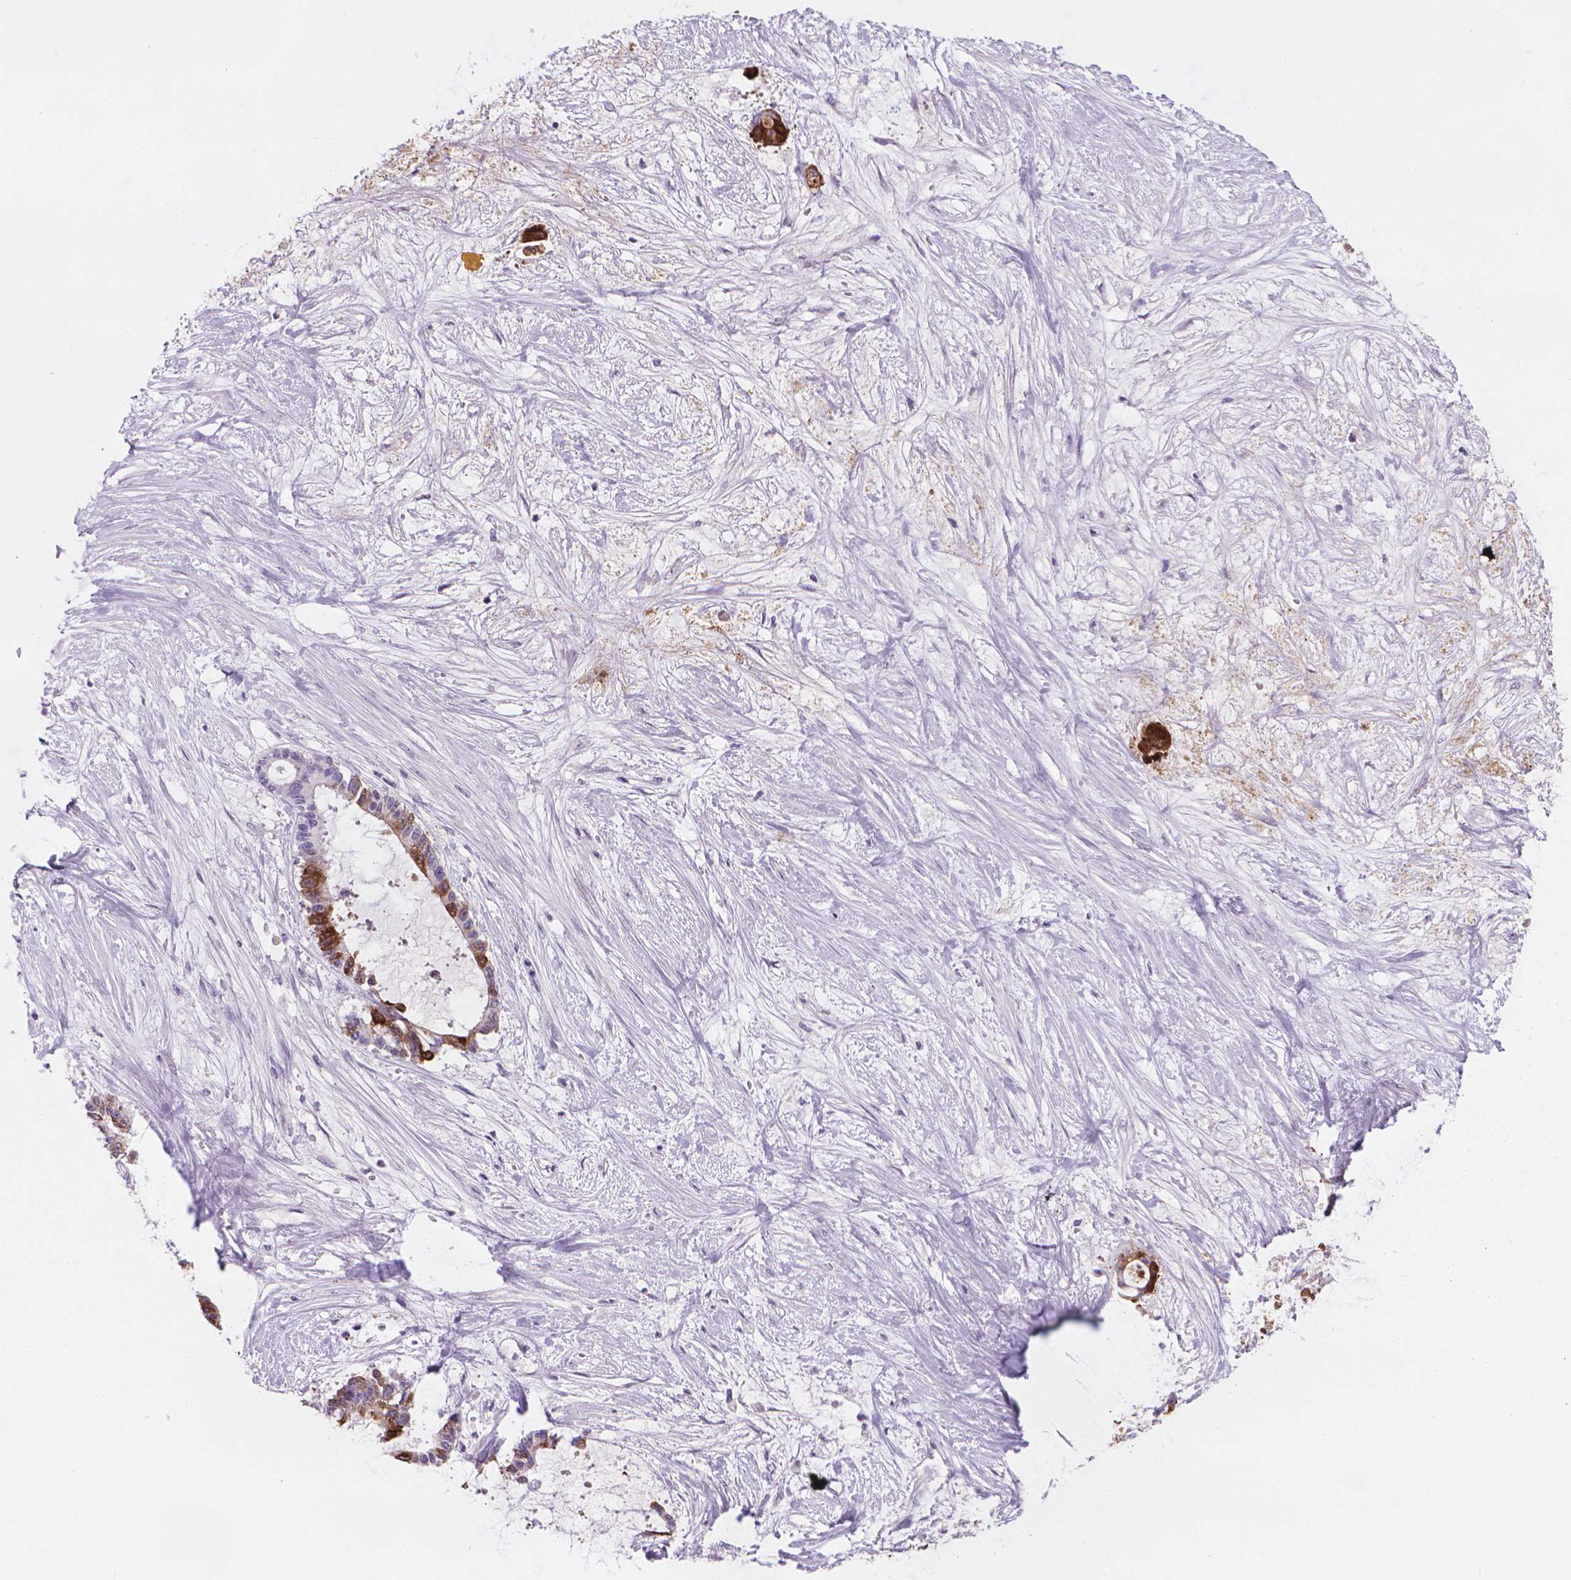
{"staining": {"intensity": "strong", "quantity": "25%-75%", "location": "cytoplasmic/membranous"}, "tissue": "liver cancer", "cell_type": "Tumor cells", "image_type": "cancer", "snomed": [{"axis": "morphology", "description": "Normal tissue, NOS"}, {"axis": "morphology", "description": "Cholangiocarcinoma"}, {"axis": "topography", "description": "Liver"}, {"axis": "topography", "description": "Peripheral nerve tissue"}], "caption": "Human liver cancer stained for a protein (brown) displays strong cytoplasmic/membranous positive expression in approximately 25%-75% of tumor cells.", "gene": "MUC1", "patient": {"sex": "female", "age": 73}}